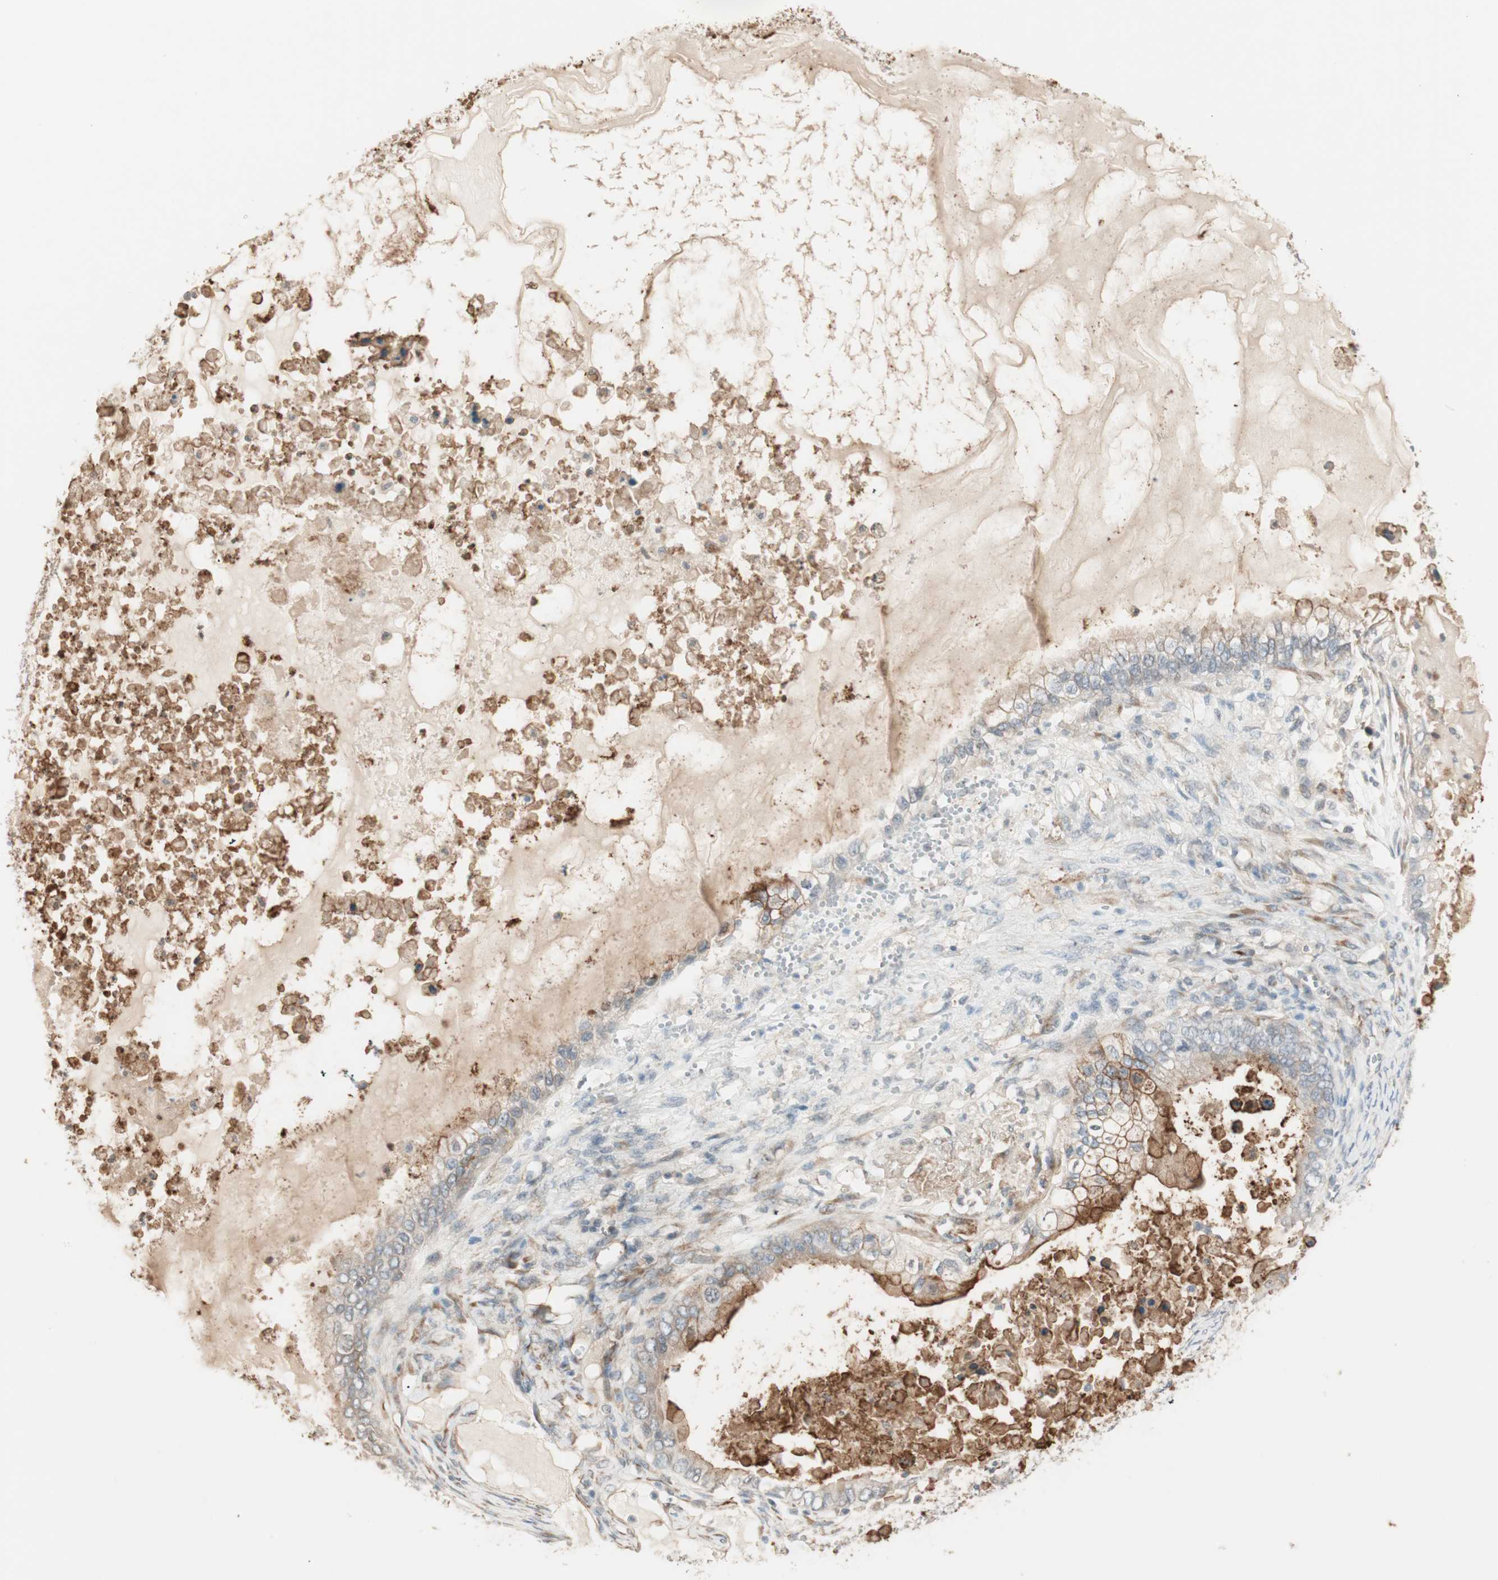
{"staining": {"intensity": "moderate", "quantity": "<25%", "location": "cytoplasmic/membranous"}, "tissue": "ovarian cancer", "cell_type": "Tumor cells", "image_type": "cancer", "snomed": [{"axis": "morphology", "description": "Cystadenocarcinoma, mucinous, NOS"}, {"axis": "topography", "description": "Ovary"}], "caption": "Tumor cells exhibit moderate cytoplasmic/membranous expression in about <25% of cells in ovarian cancer (mucinous cystadenocarcinoma).", "gene": "TASOR", "patient": {"sex": "female", "age": 80}}